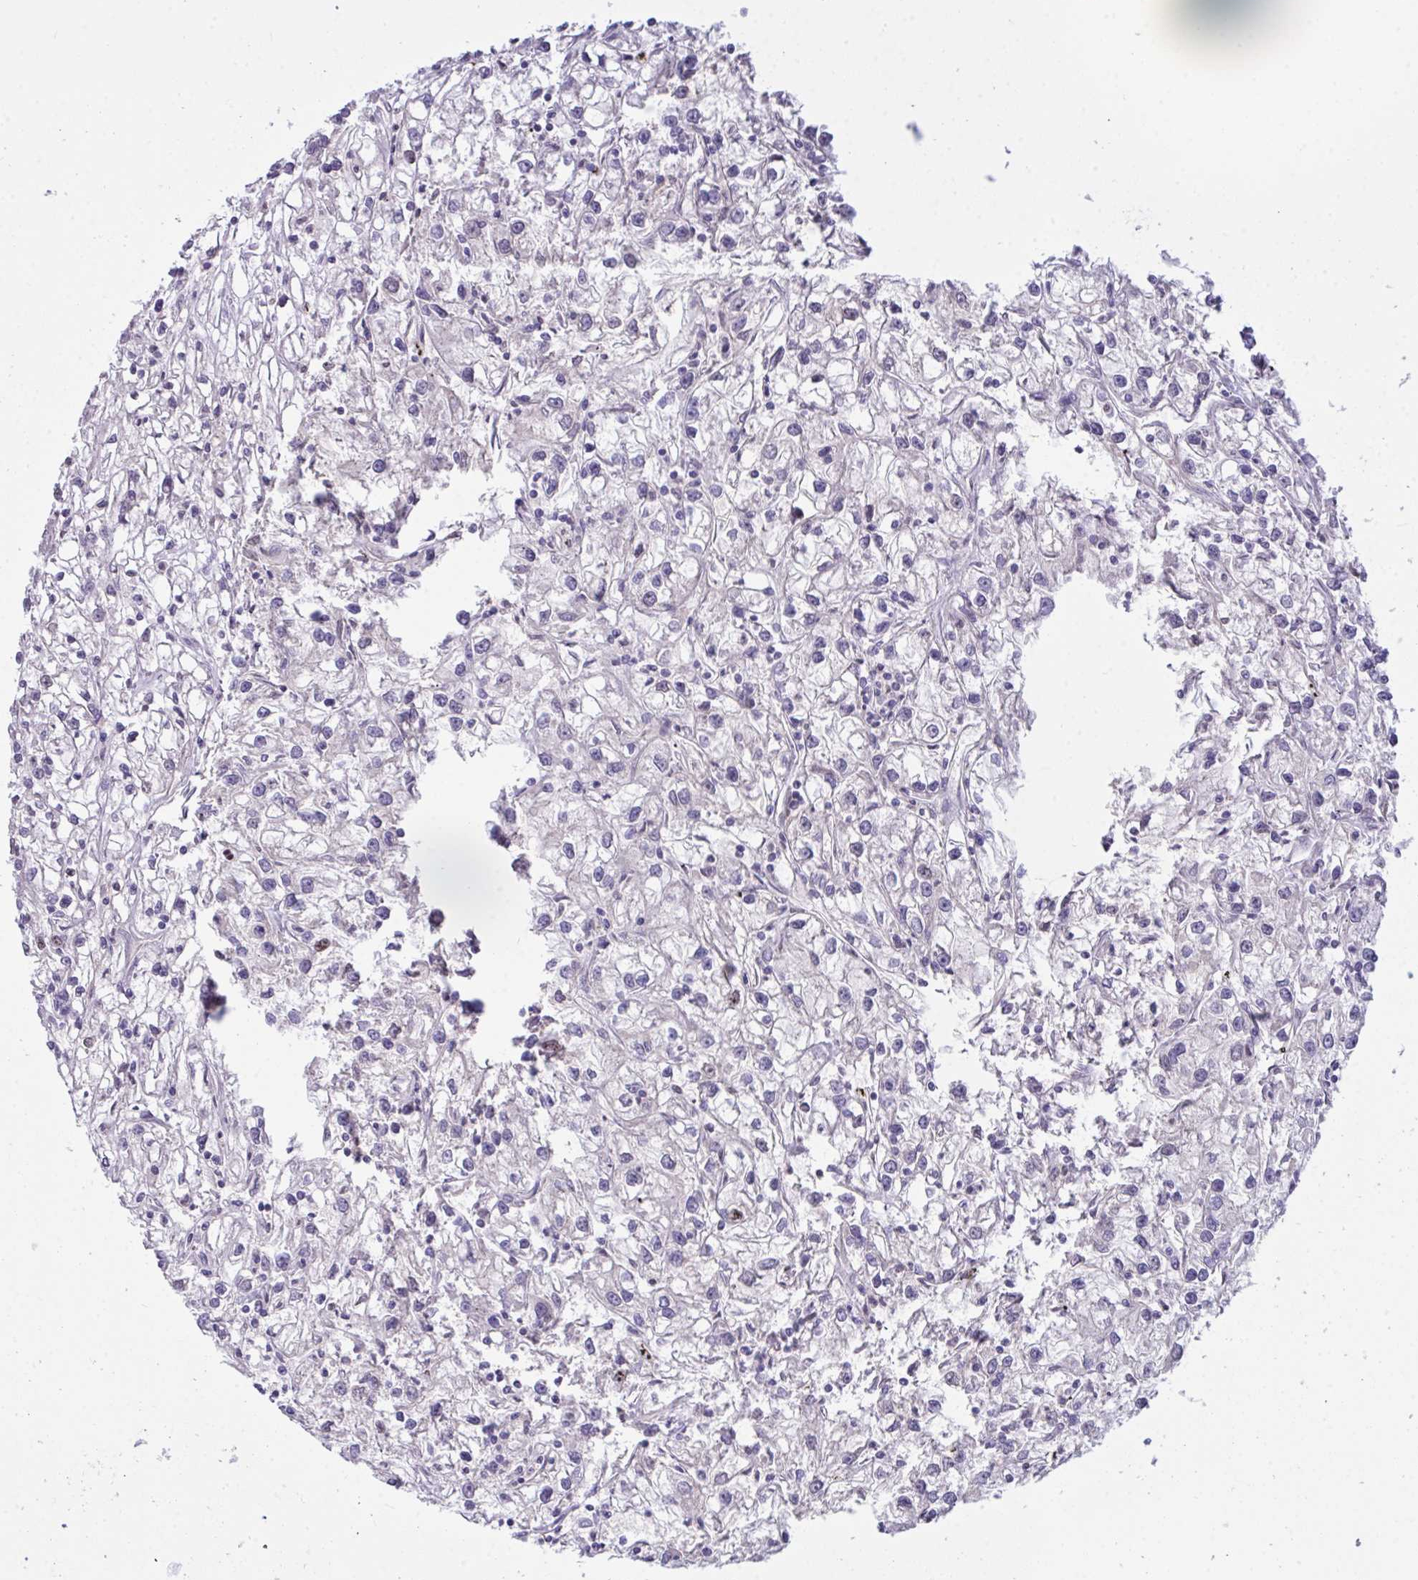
{"staining": {"intensity": "negative", "quantity": "none", "location": "none"}, "tissue": "renal cancer", "cell_type": "Tumor cells", "image_type": "cancer", "snomed": [{"axis": "morphology", "description": "Adenocarcinoma, NOS"}, {"axis": "topography", "description": "Kidney"}], "caption": "Immunohistochemical staining of adenocarcinoma (renal) reveals no significant staining in tumor cells.", "gene": "SETD7", "patient": {"sex": "female", "age": 59}}